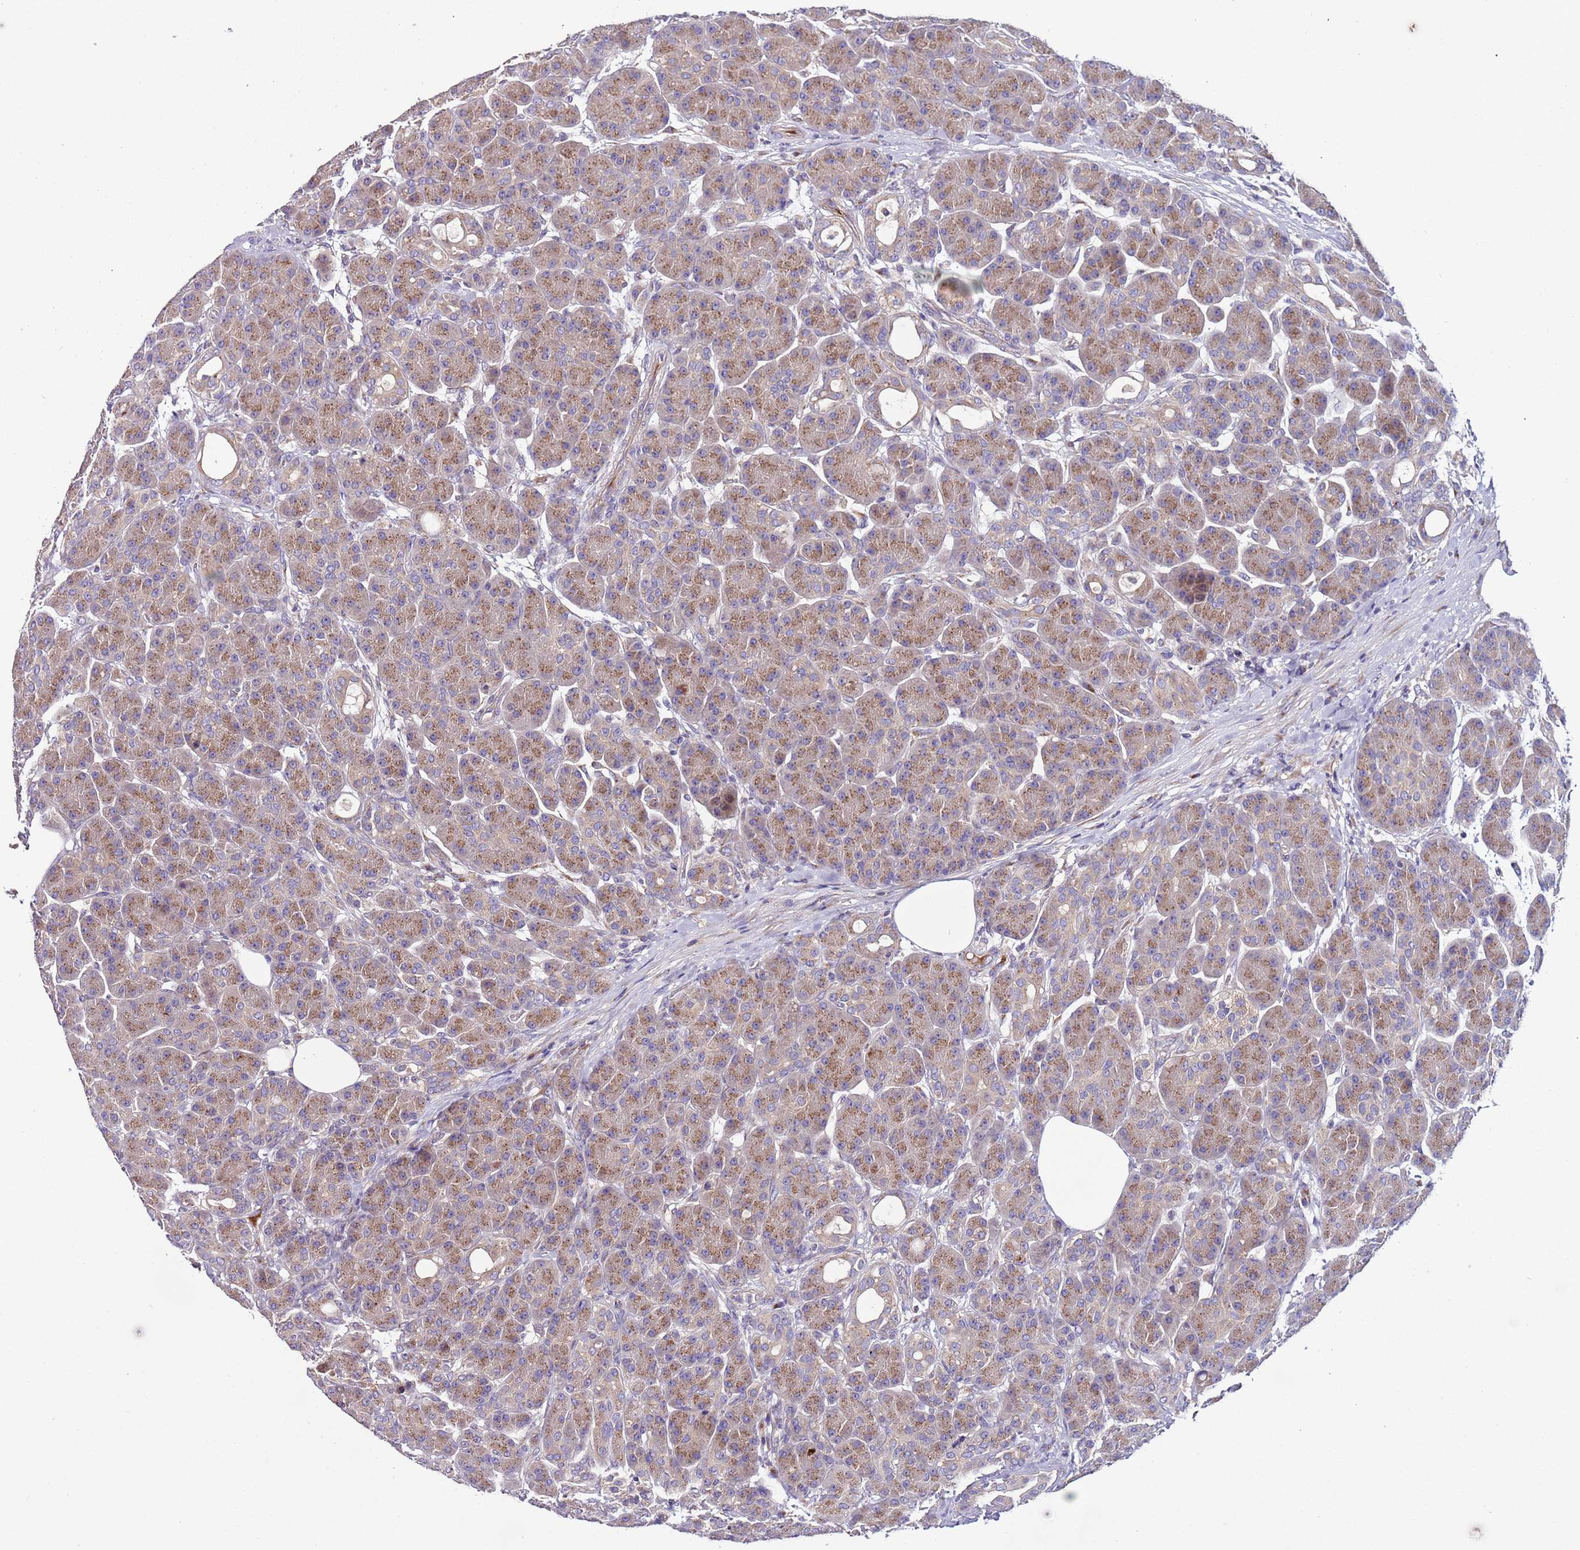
{"staining": {"intensity": "moderate", "quantity": ">75%", "location": "cytoplasmic/membranous"}, "tissue": "pancreas", "cell_type": "Exocrine glandular cells", "image_type": "normal", "snomed": [{"axis": "morphology", "description": "Normal tissue, NOS"}, {"axis": "topography", "description": "Pancreas"}], "caption": "IHC (DAB) staining of unremarkable human pancreas demonstrates moderate cytoplasmic/membranous protein expression in about >75% of exocrine glandular cells.", "gene": "FAM20A", "patient": {"sex": "male", "age": 63}}